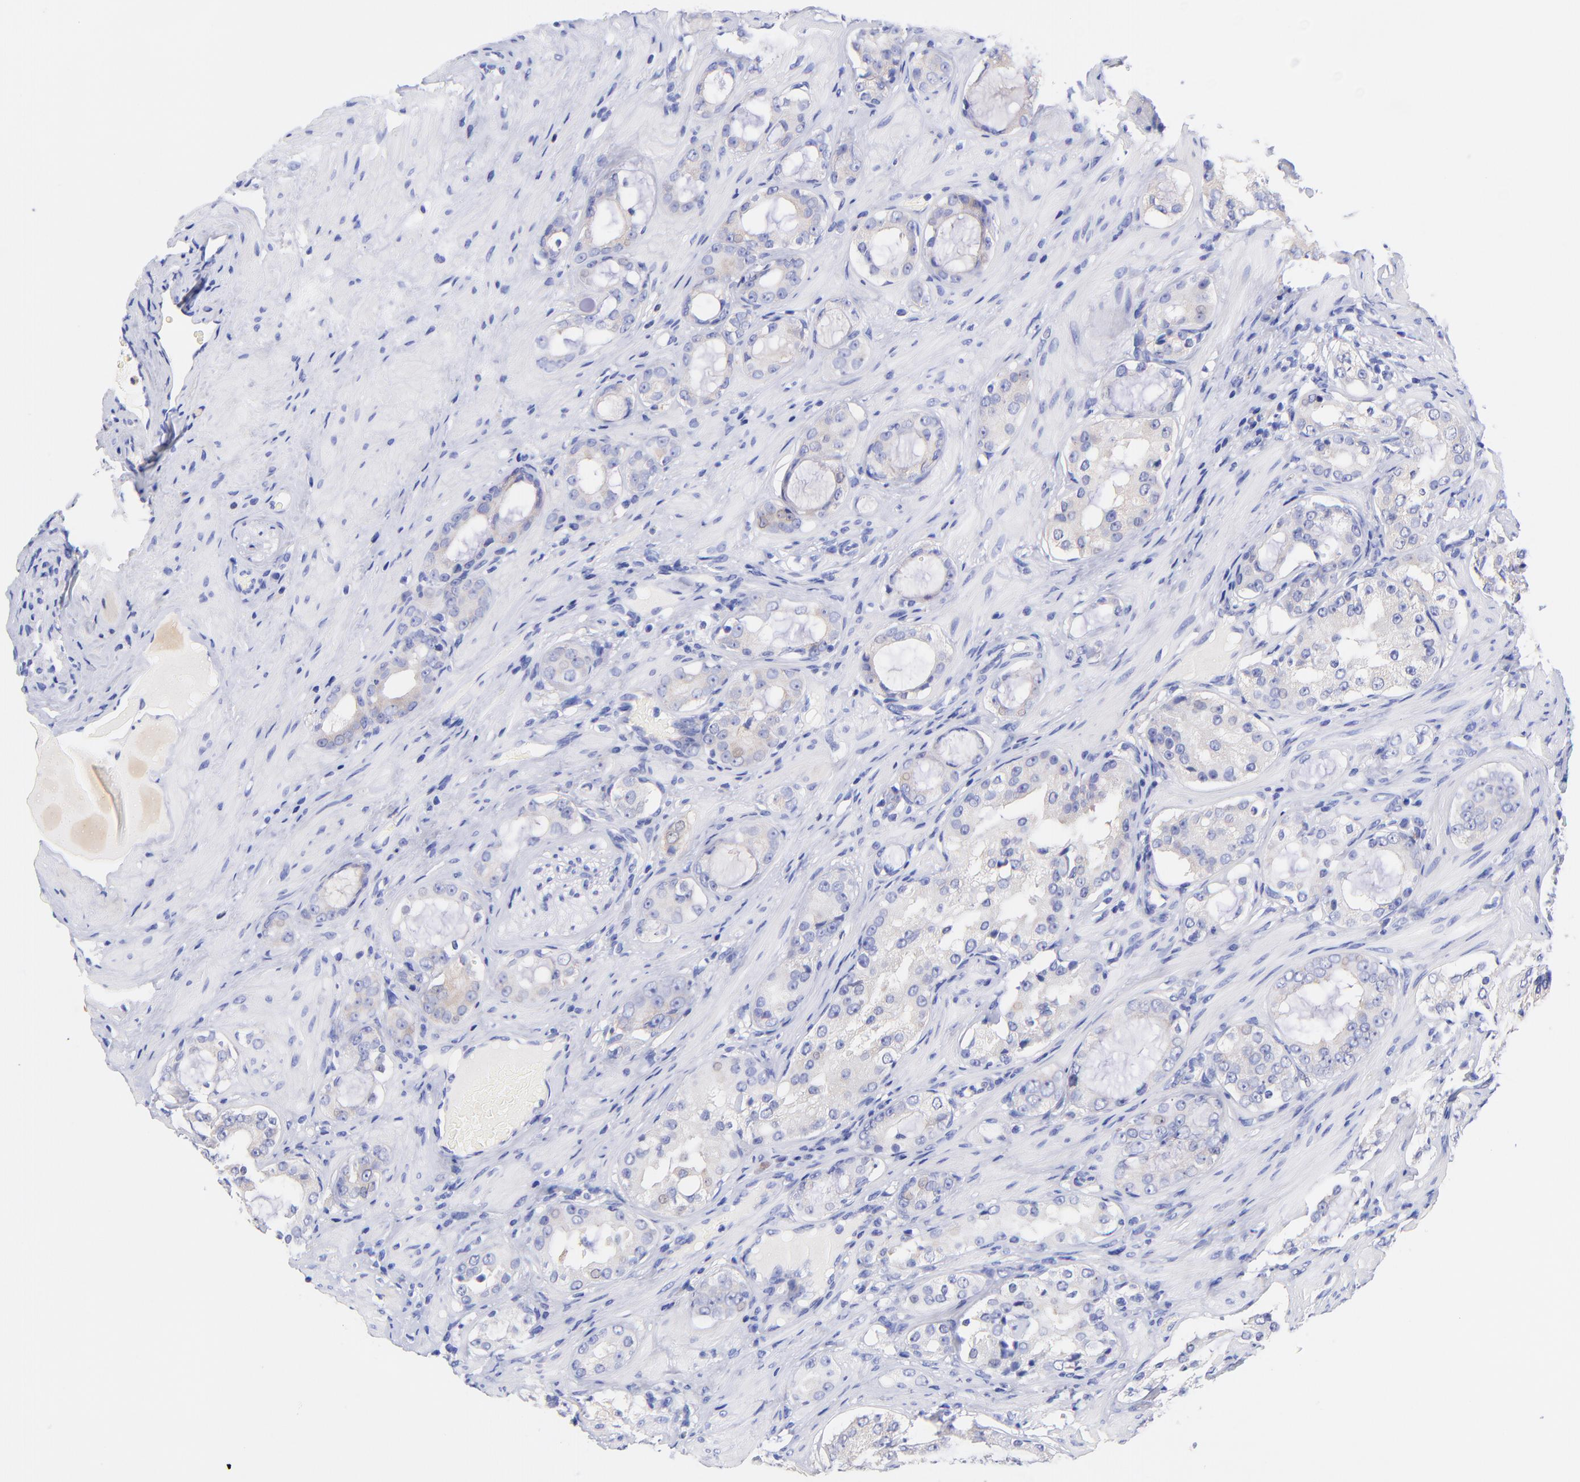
{"staining": {"intensity": "negative", "quantity": "none", "location": "none"}, "tissue": "prostate cancer", "cell_type": "Tumor cells", "image_type": "cancer", "snomed": [{"axis": "morphology", "description": "Adenocarcinoma, Medium grade"}, {"axis": "topography", "description": "Prostate"}], "caption": "An IHC micrograph of prostate medium-grade adenocarcinoma is shown. There is no staining in tumor cells of prostate medium-grade adenocarcinoma. Brightfield microscopy of immunohistochemistry stained with DAB (3,3'-diaminobenzidine) (brown) and hematoxylin (blue), captured at high magnification.", "gene": "GPHN", "patient": {"sex": "male", "age": 73}}